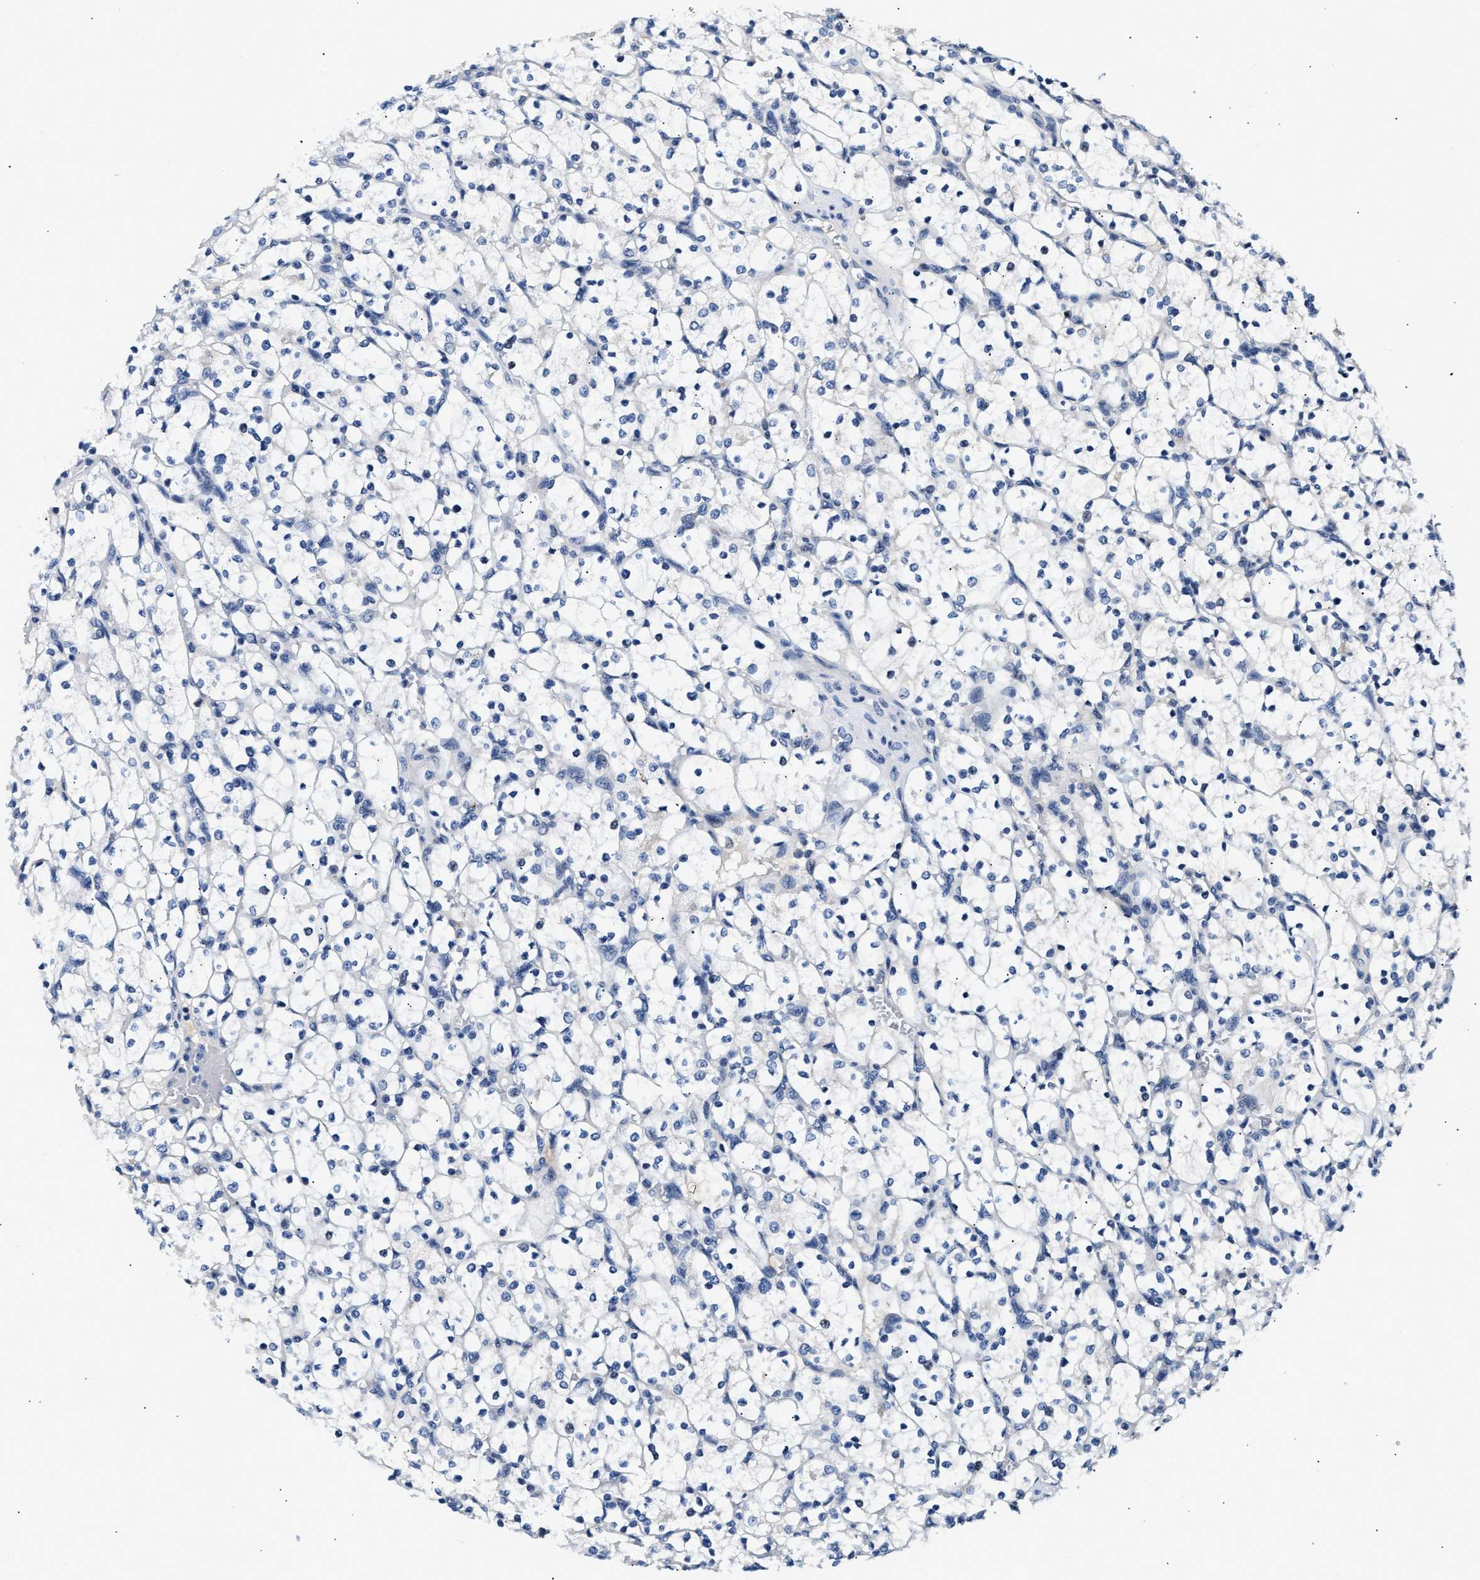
{"staining": {"intensity": "negative", "quantity": "none", "location": "none"}, "tissue": "renal cancer", "cell_type": "Tumor cells", "image_type": "cancer", "snomed": [{"axis": "morphology", "description": "Adenocarcinoma, NOS"}, {"axis": "topography", "description": "Kidney"}], "caption": "The photomicrograph shows no staining of tumor cells in renal cancer (adenocarcinoma).", "gene": "MED22", "patient": {"sex": "female", "age": 69}}